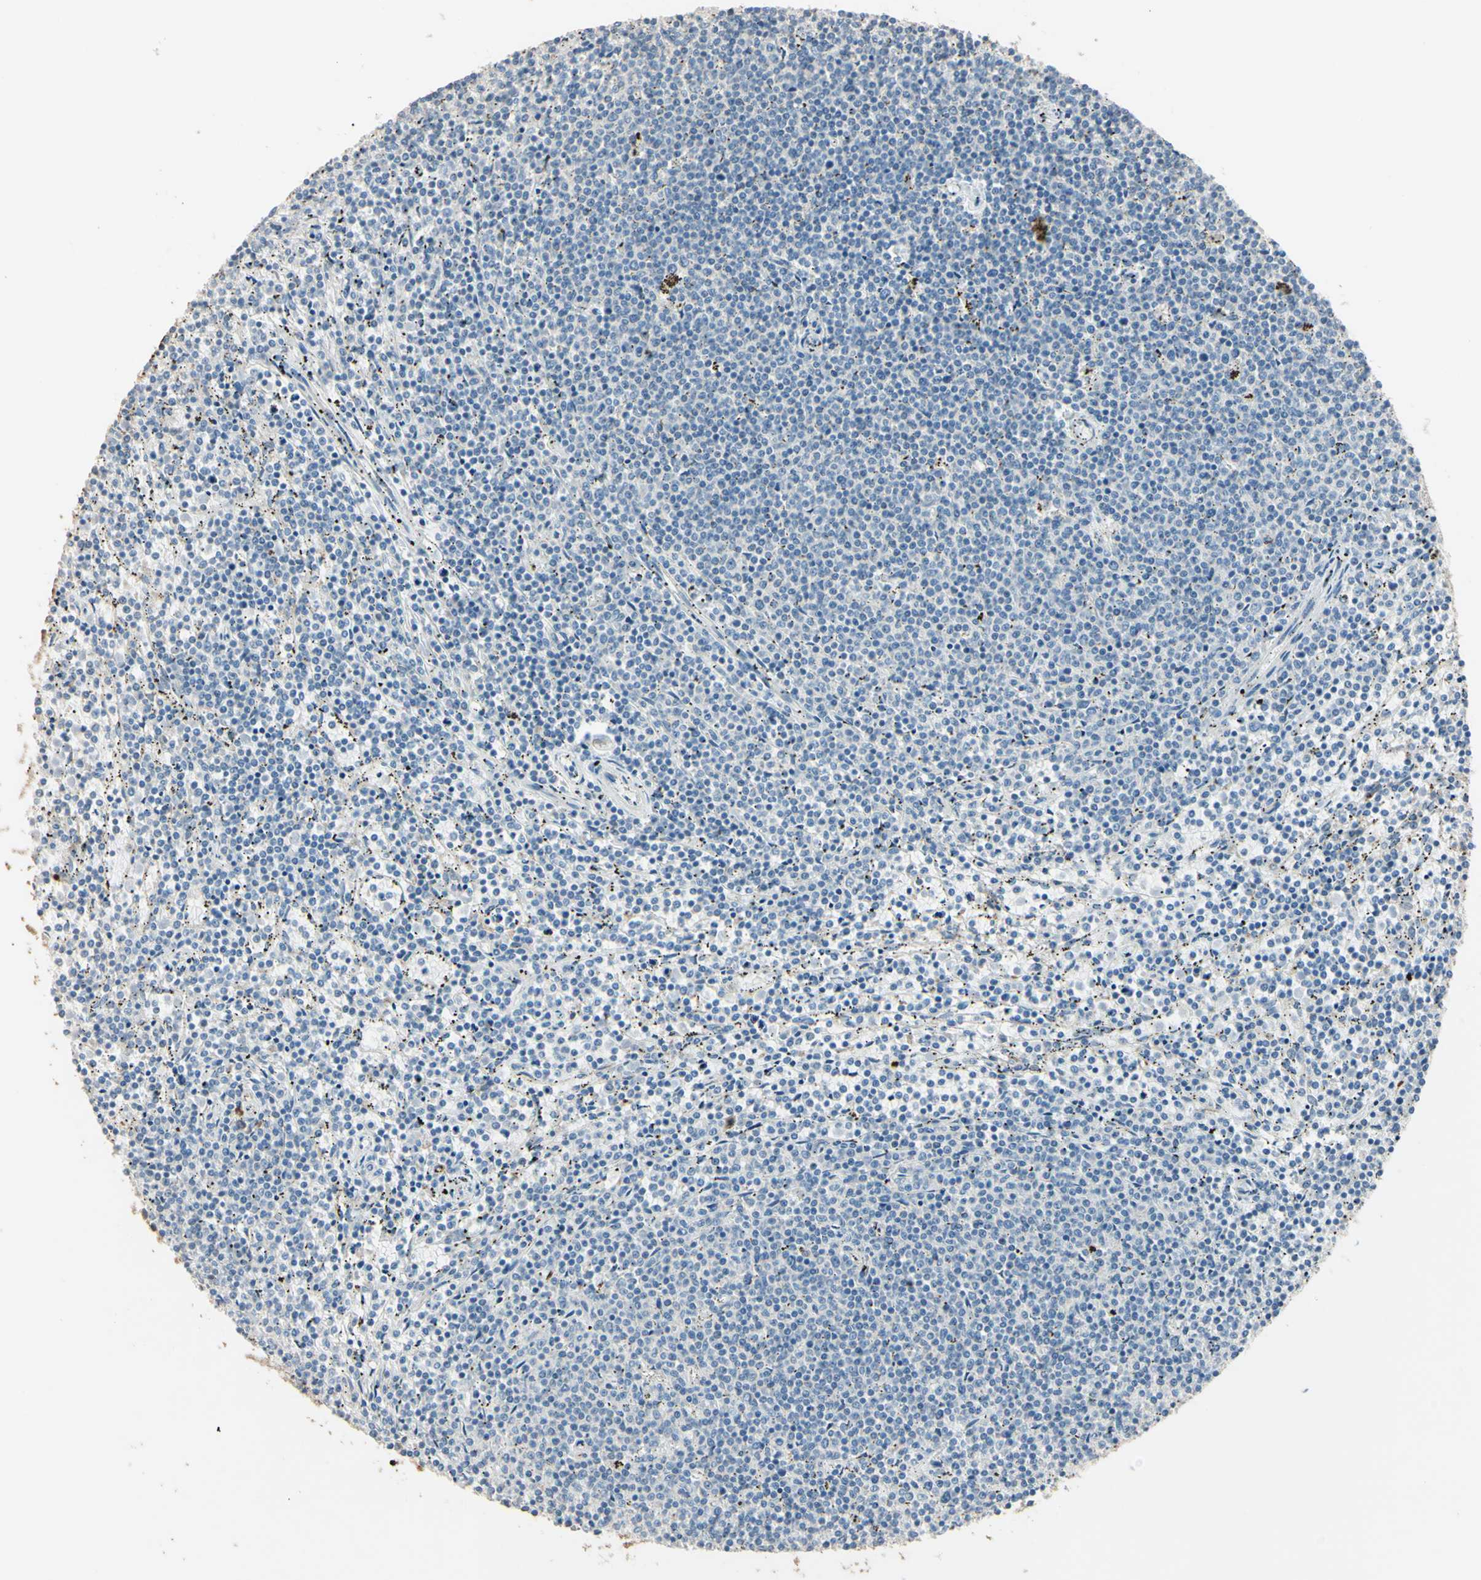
{"staining": {"intensity": "negative", "quantity": "none", "location": "none"}, "tissue": "lymphoma", "cell_type": "Tumor cells", "image_type": "cancer", "snomed": [{"axis": "morphology", "description": "Malignant lymphoma, non-Hodgkin's type, Low grade"}, {"axis": "topography", "description": "Spleen"}], "caption": "Immunohistochemistry histopathology image of human lymphoma stained for a protein (brown), which demonstrates no positivity in tumor cells.", "gene": "ANGPTL1", "patient": {"sex": "female", "age": 50}}